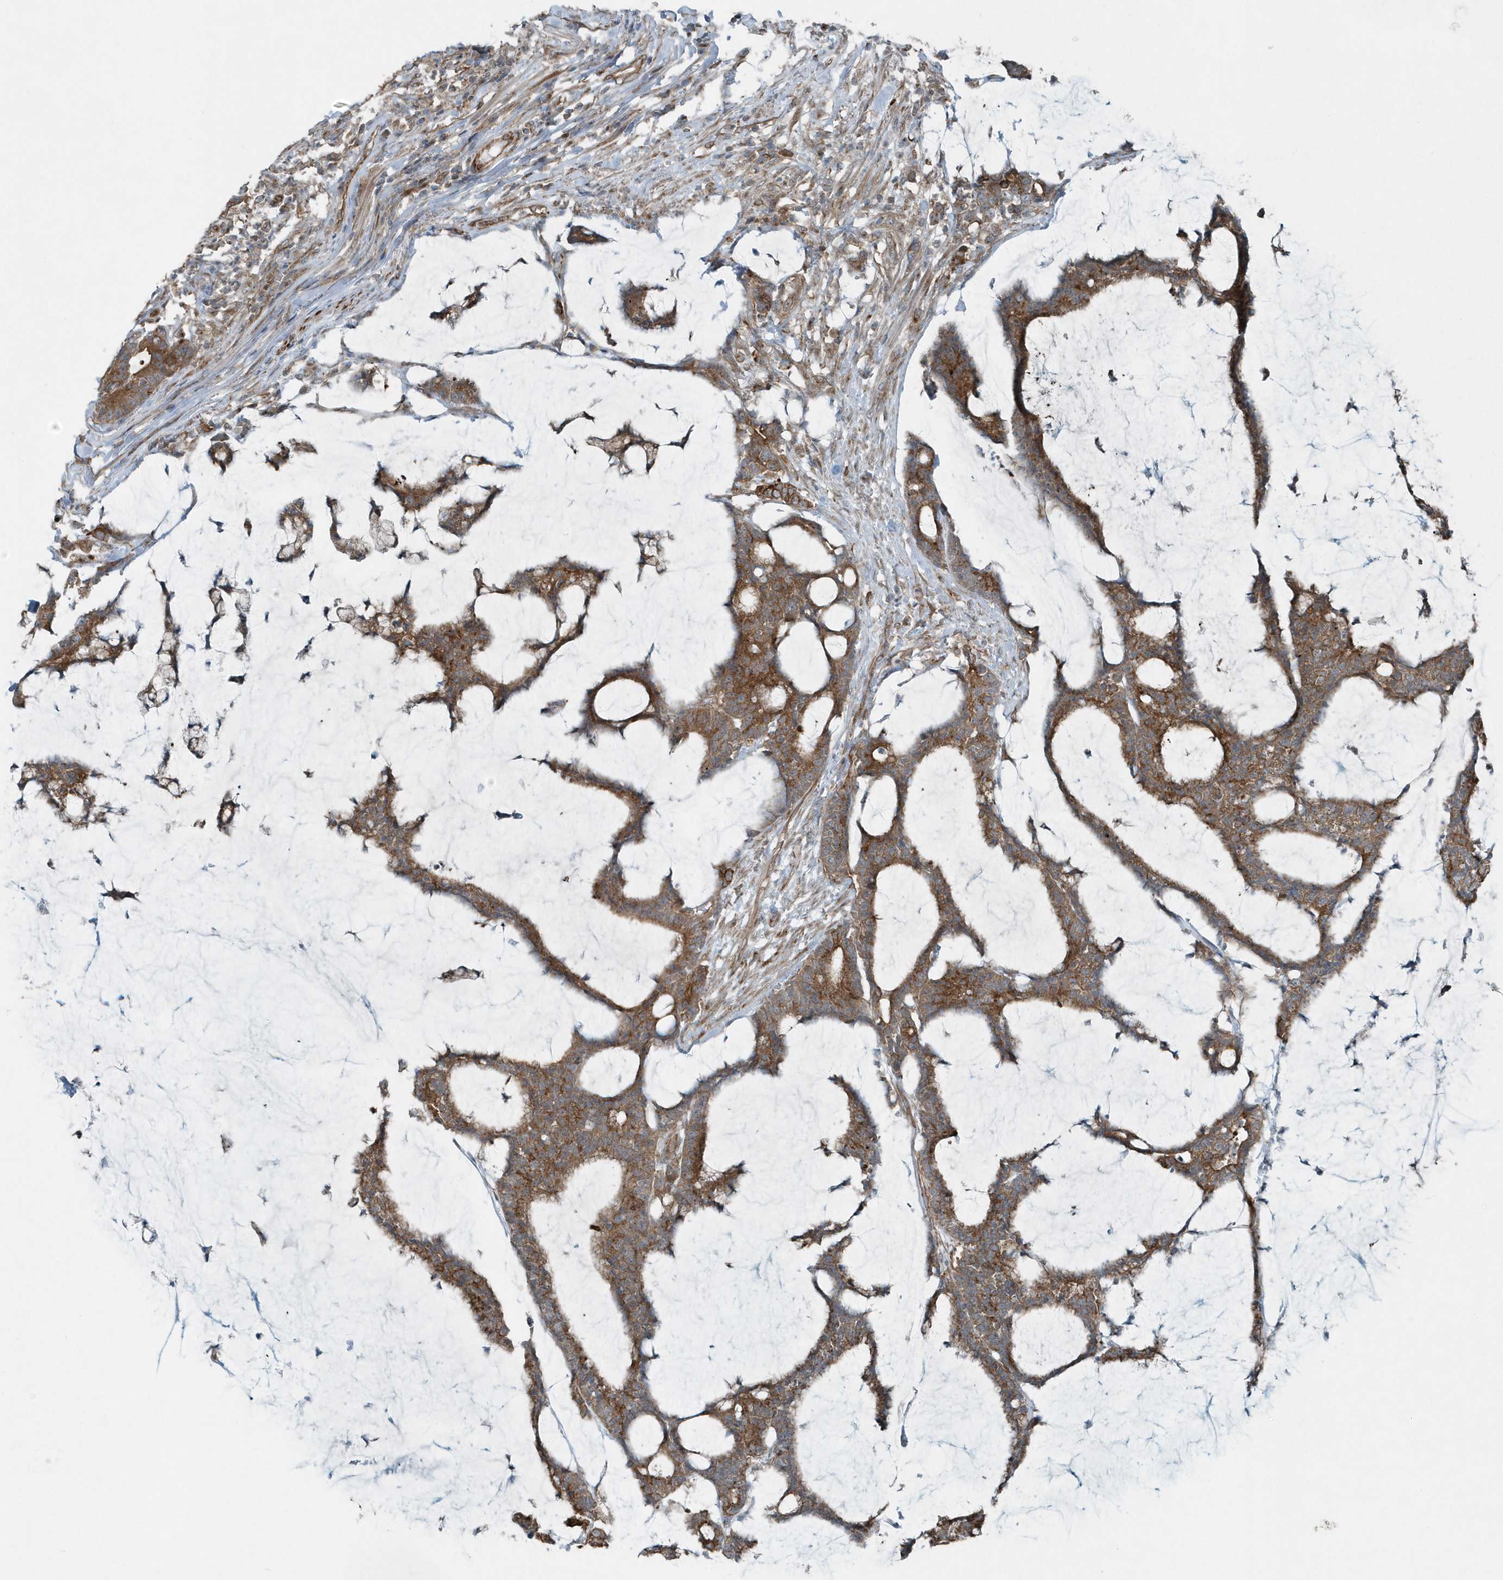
{"staining": {"intensity": "strong", "quantity": ">75%", "location": "cytoplasmic/membranous"}, "tissue": "colorectal cancer", "cell_type": "Tumor cells", "image_type": "cancer", "snomed": [{"axis": "morphology", "description": "Adenocarcinoma, NOS"}, {"axis": "topography", "description": "Colon"}], "caption": "Adenocarcinoma (colorectal) stained with immunohistochemistry reveals strong cytoplasmic/membranous expression in approximately >75% of tumor cells.", "gene": "GCC2", "patient": {"sex": "female", "age": 84}}